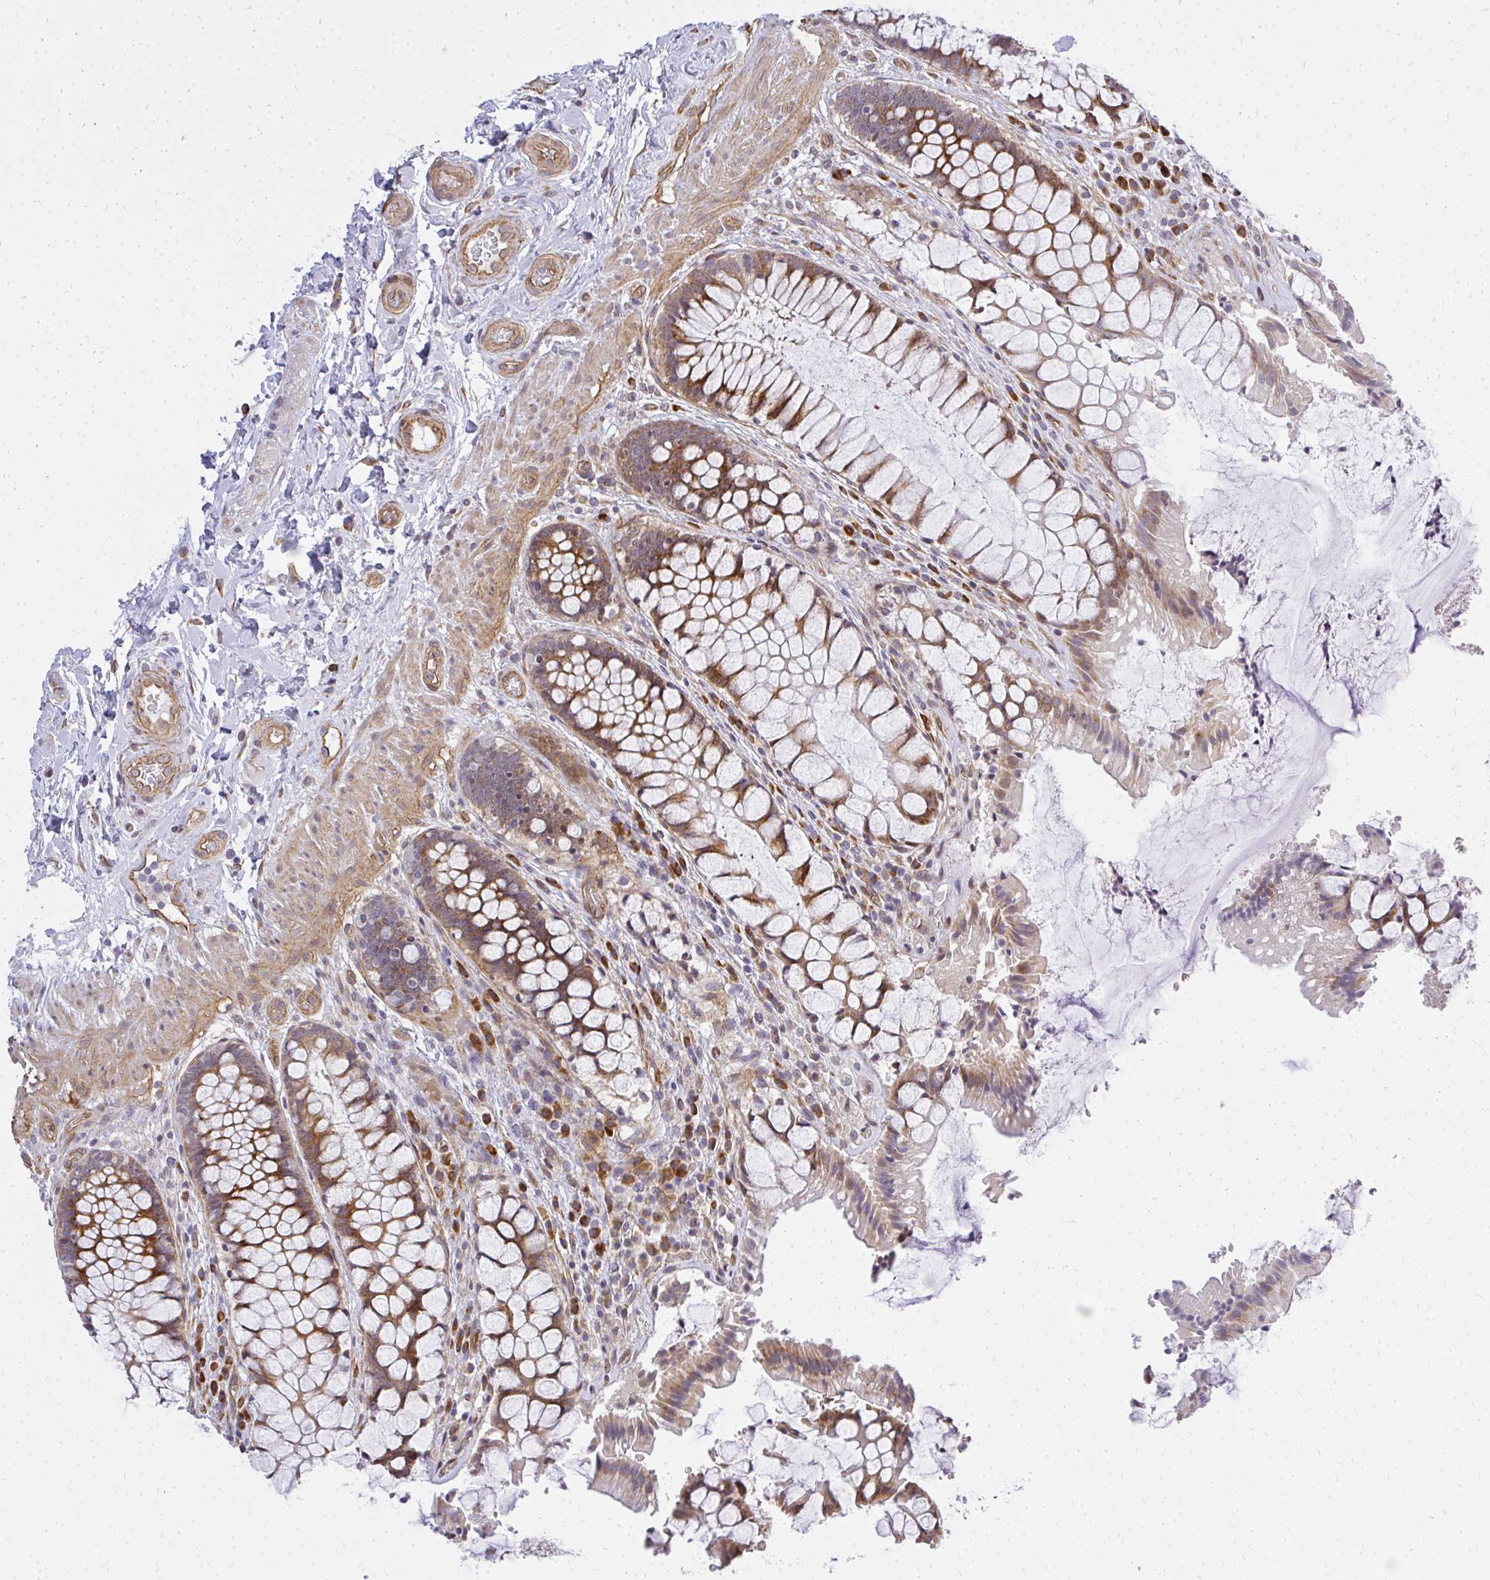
{"staining": {"intensity": "strong", "quantity": "25%-75%", "location": "cytoplasmic/membranous"}, "tissue": "rectum", "cell_type": "Glandular cells", "image_type": "normal", "snomed": [{"axis": "morphology", "description": "Normal tissue, NOS"}, {"axis": "topography", "description": "Rectum"}], "caption": "The immunohistochemical stain labels strong cytoplasmic/membranous staining in glandular cells of unremarkable rectum.", "gene": "ENSG00000258472", "patient": {"sex": "female", "age": 58}}